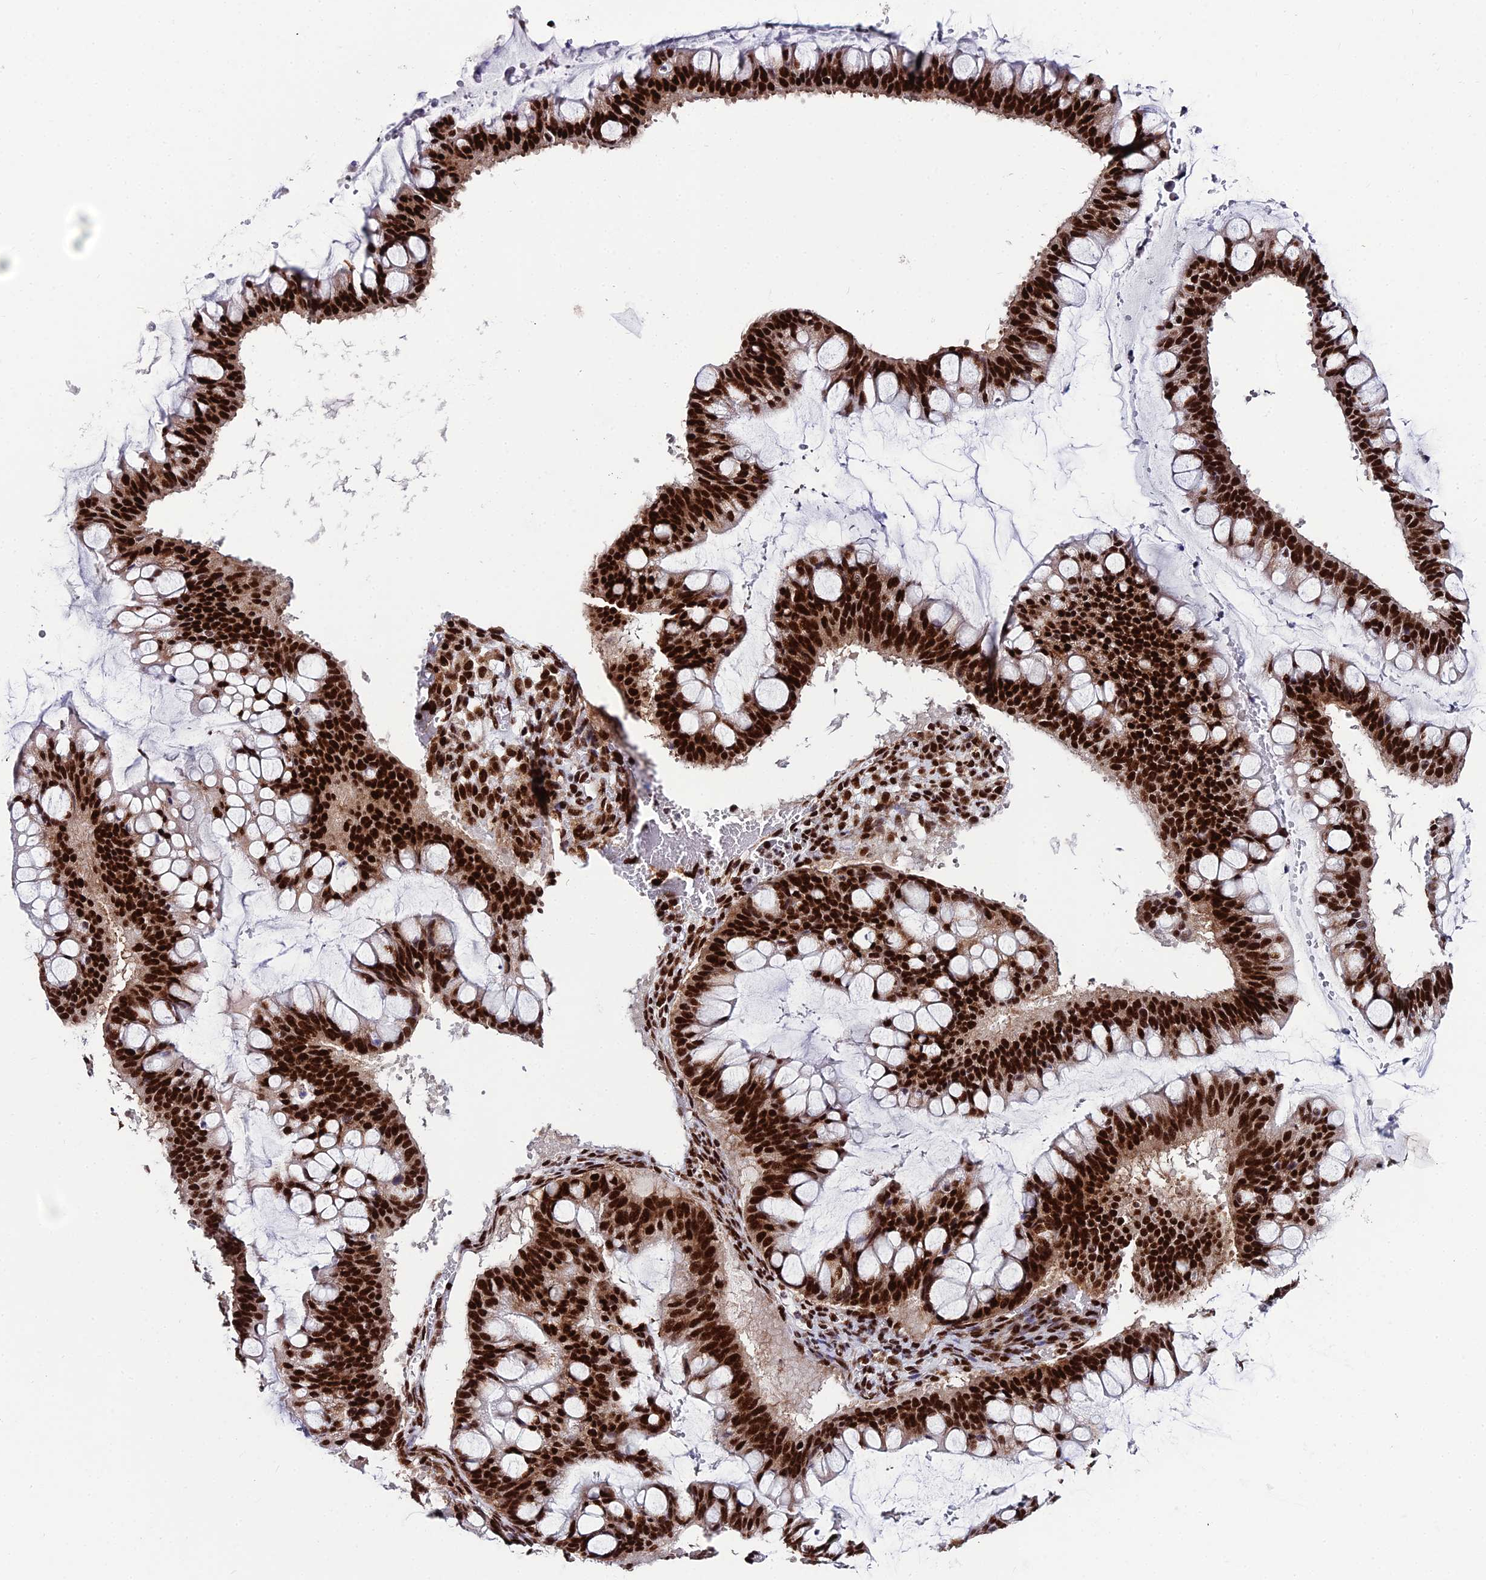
{"staining": {"intensity": "strong", "quantity": ">75%", "location": "nuclear"}, "tissue": "ovarian cancer", "cell_type": "Tumor cells", "image_type": "cancer", "snomed": [{"axis": "morphology", "description": "Cystadenocarcinoma, mucinous, NOS"}, {"axis": "topography", "description": "Ovary"}], "caption": "Immunohistochemistry (IHC) photomicrograph of neoplastic tissue: human ovarian mucinous cystadenocarcinoma stained using immunohistochemistry reveals high levels of strong protein expression localized specifically in the nuclear of tumor cells, appearing as a nuclear brown color.", "gene": "HNRNPH1", "patient": {"sex": "female", "age": 73}}